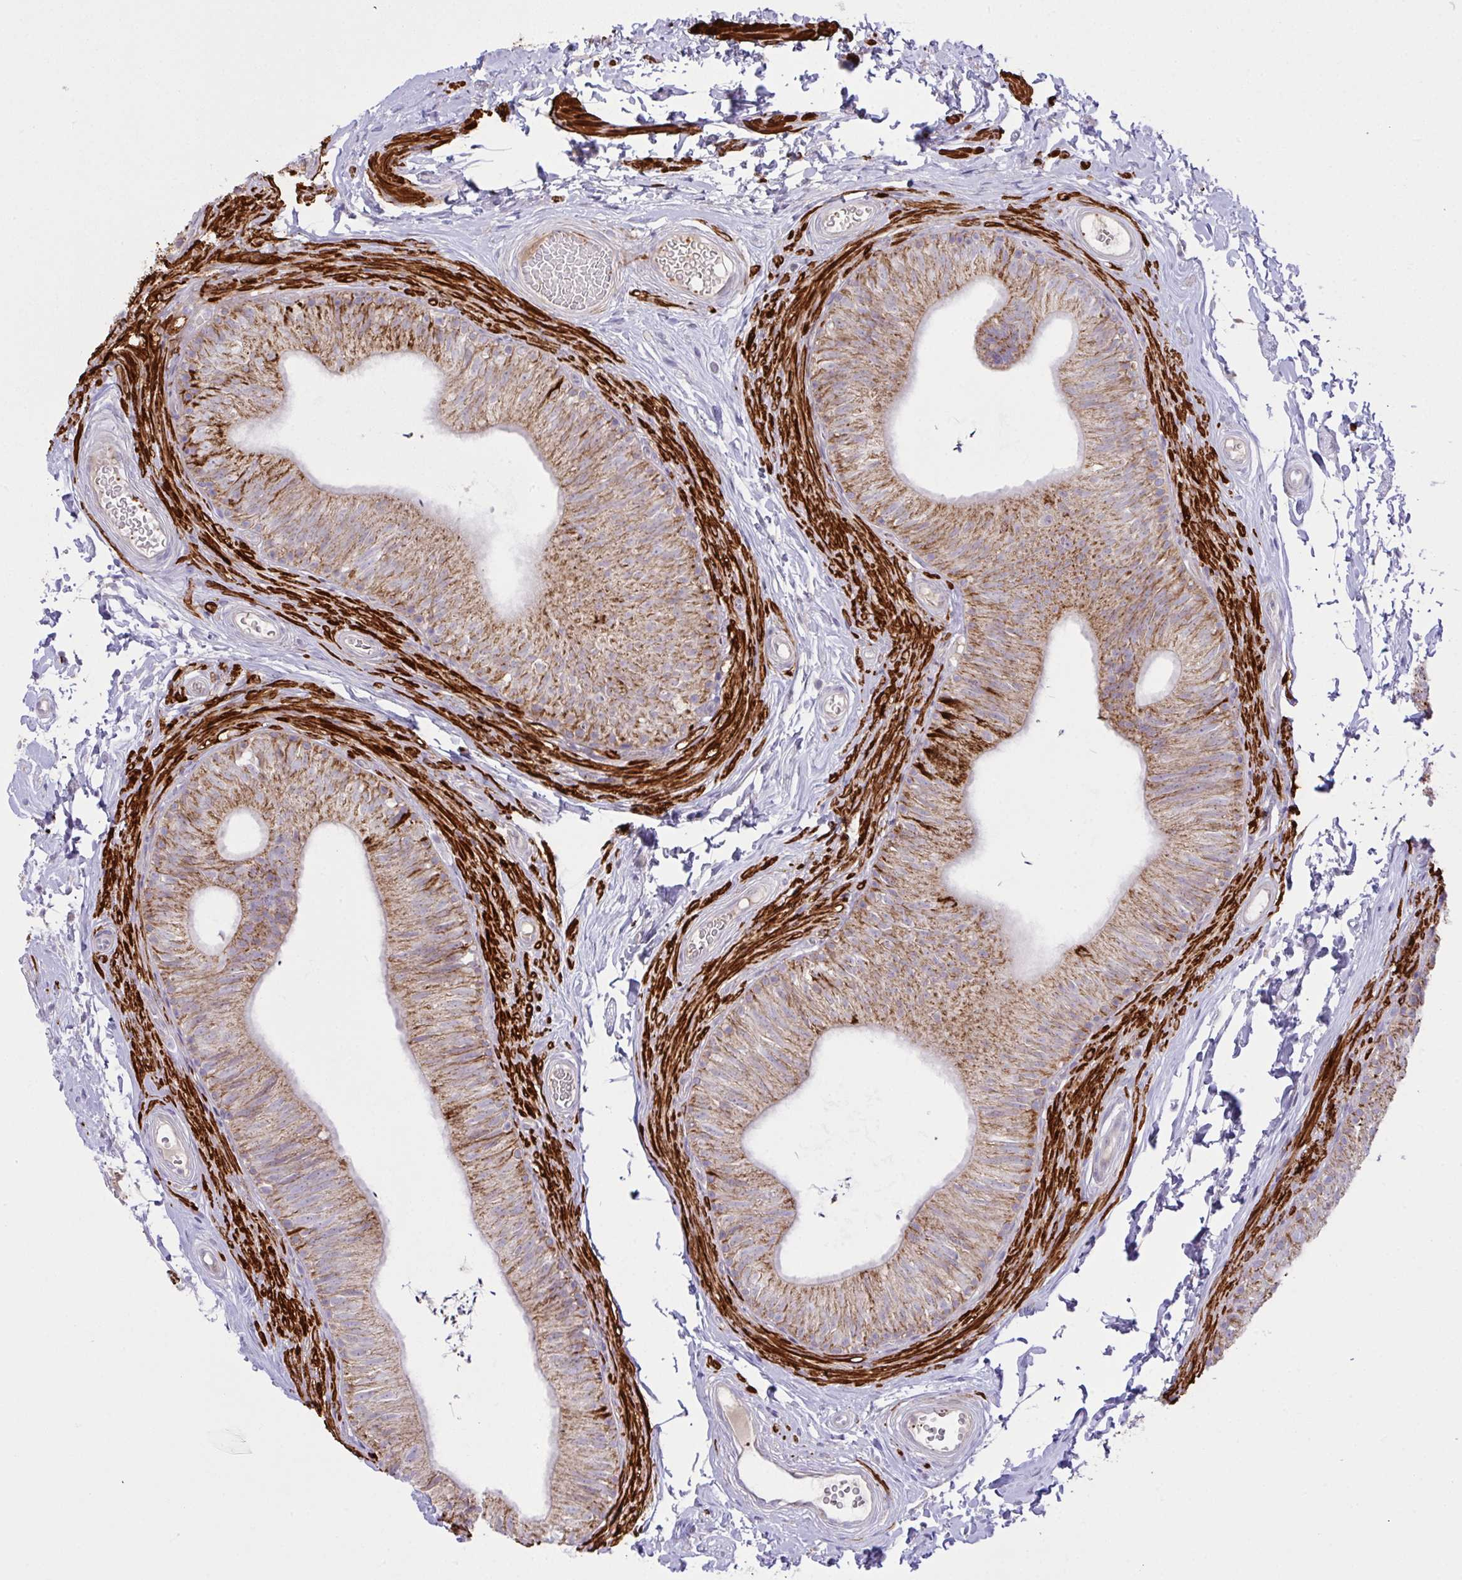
{"staining": {"intensity": "moderate", "quantity": "25%-75%", "location": "cytoplasmic/membranous"}, "tissue": "epididymis", "cell_type": "Glandular cells", "image_type": "normal", "snomed": [{"axis": "morphology", "description": "Normal tissue, NOS"}, {"axis": "topography", "description": "Epididymis, spermatic cord, NOS"}, {"axis": "topography", "description": "Epididymis"}, {"axis": "topography", "description": "Peripheral nerve tissue"}], "caption": "Brown immunohistochemical staining in benign human epididymis demonstrates moderate cytoplasmic/membranous staining in approximately 25%-75% of glandular cells.", "gene": "CHDH", "patient": {"sex": "male", "age": 29}}